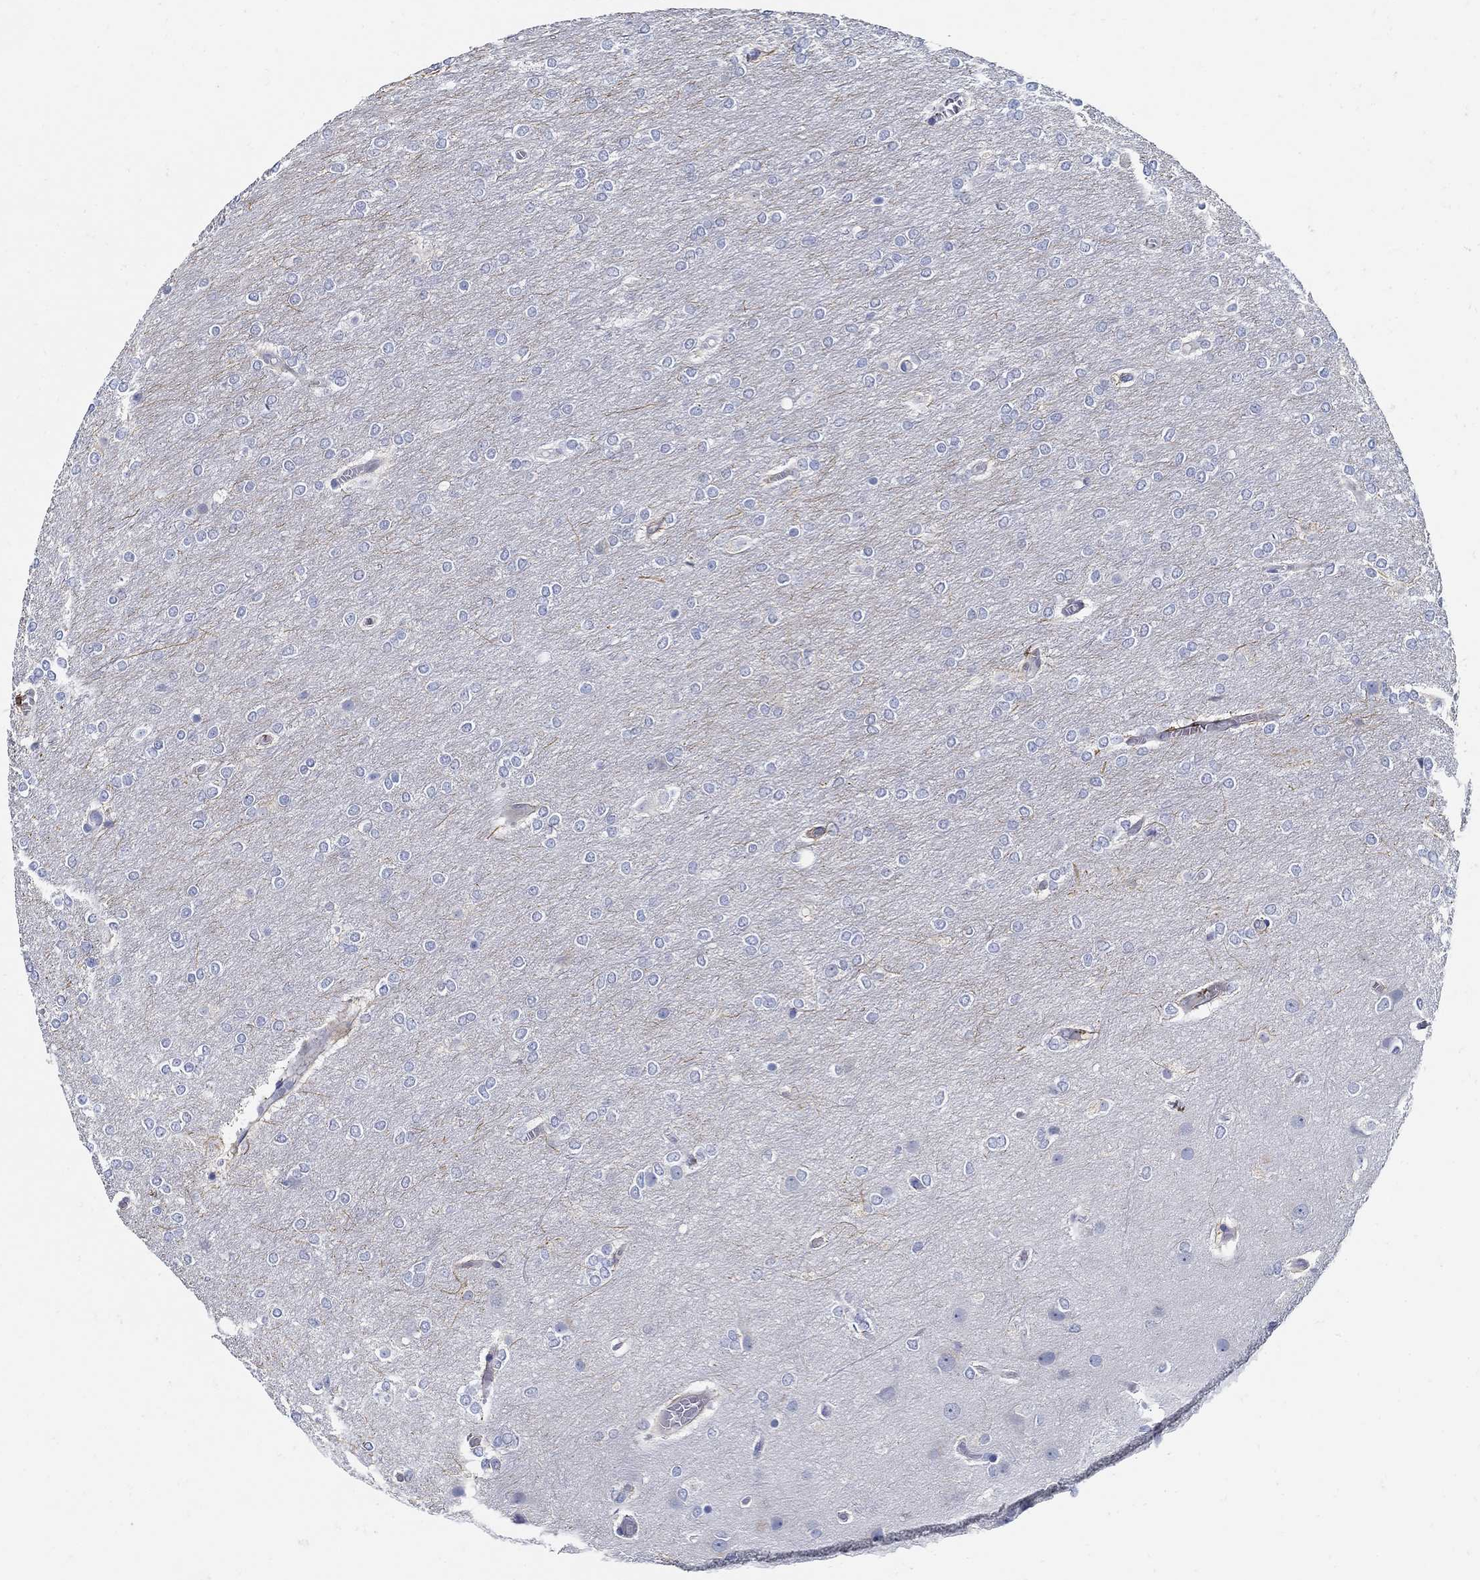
{"staining": {"intensity": "negative", "quantity": "none", "location": "none"}, "tissue": "glioma", "cell_type": "Tumor cells", "image_type": "cancer", "snomed": [{"axis": "morphology", "description": "Glioma, malignant, High grade"}, {"axis": "topography", "description": "Brain"}], "caption": "This is an immunohistochemistry image of human high-grade glioma (malignant). There is no expression in tumor cells.", "gene": "TGFBI", "patient": {"sex": "female", "age": 61}}